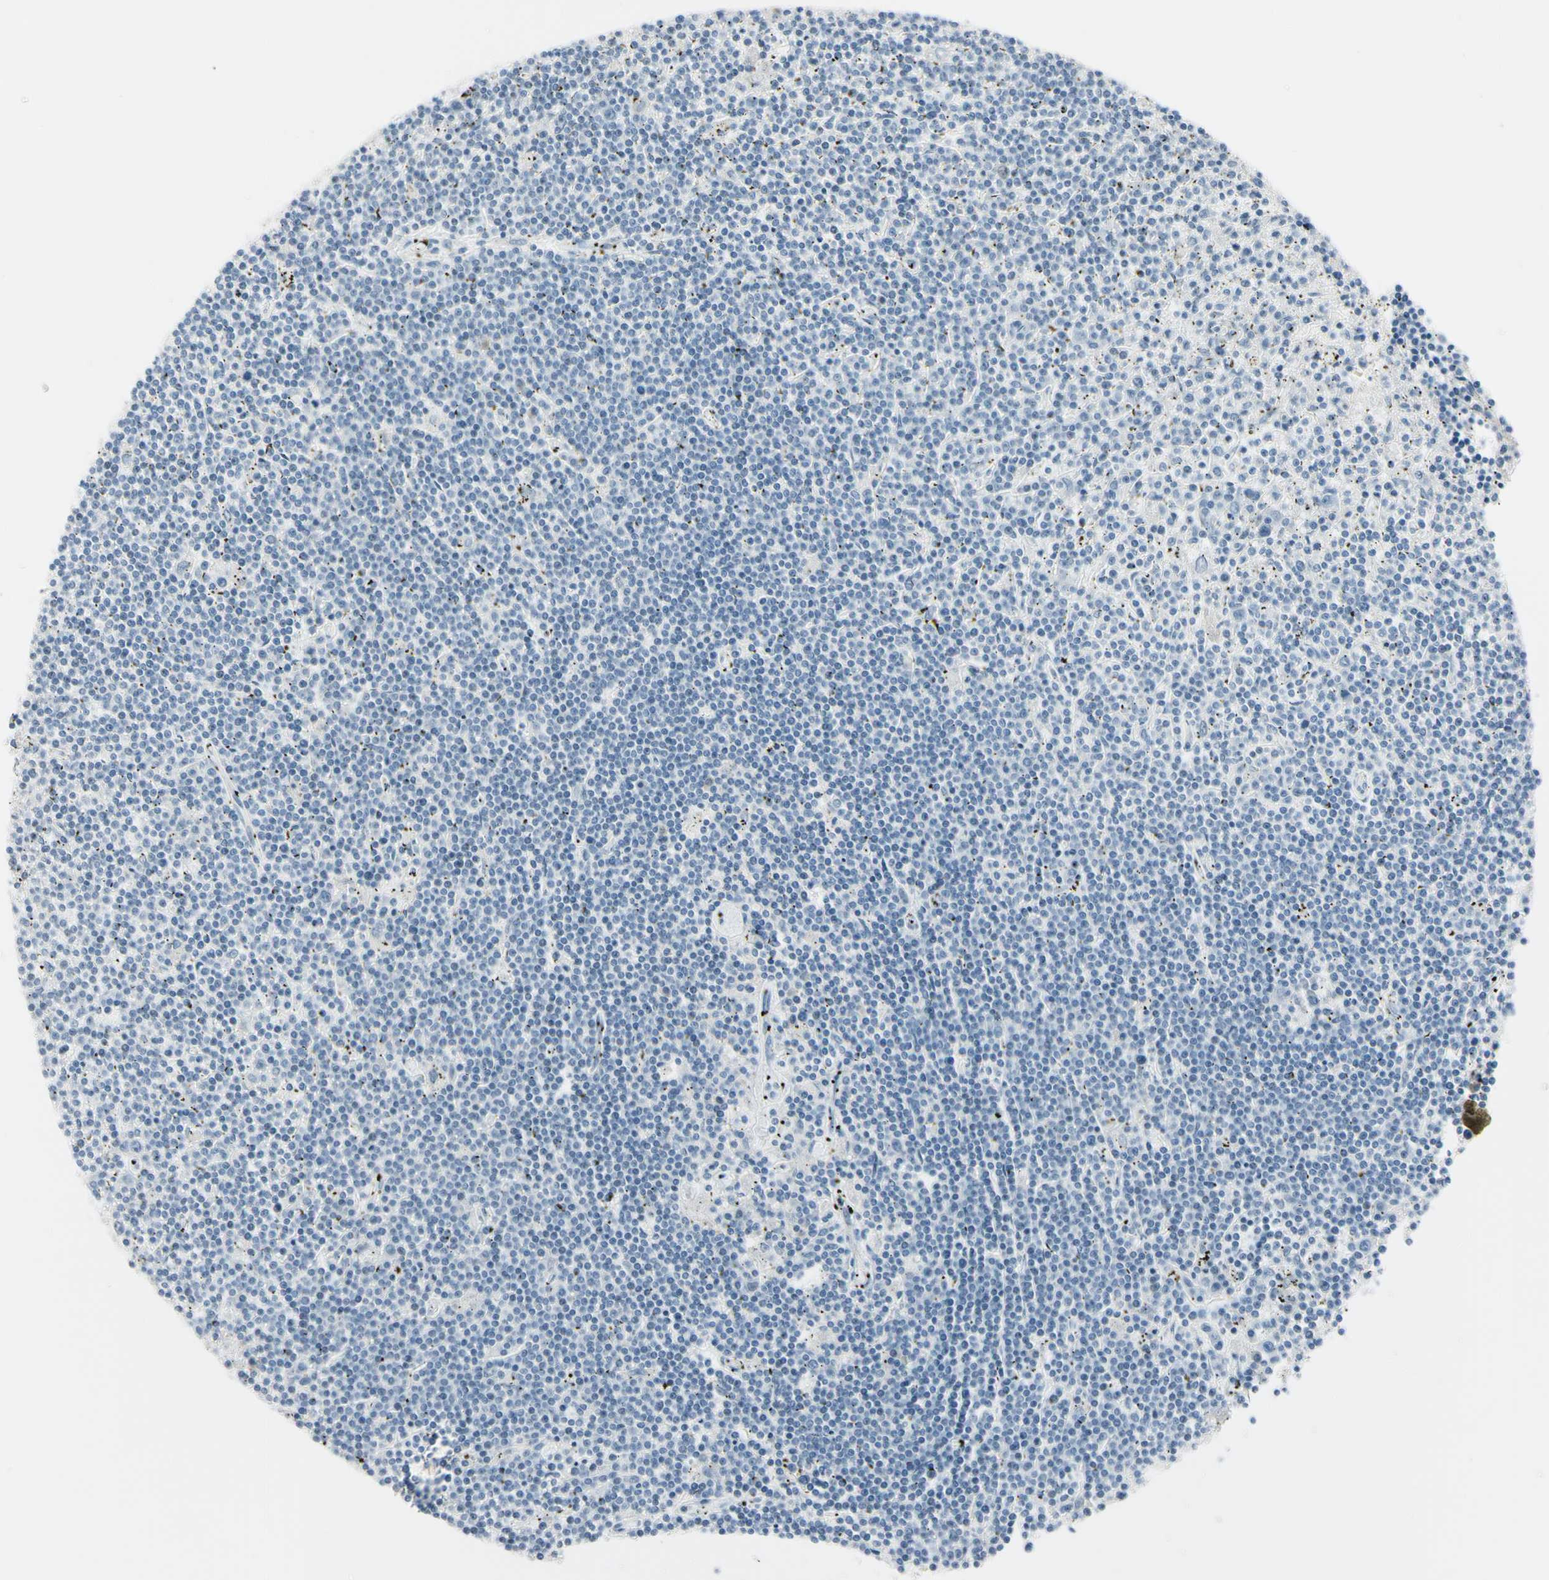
{"staining": {"intensity": "negative", "quantity": "none", "location": "none"}, "tissue": "lymphoma", "cell_type": "Tumor cells", "image_type": "cancer", "snomed": [{"axis": "morphology", "description": "Malignant lymphoma, non-Hodgkin's type, Low grade"}, {"axis": "topography", "description": "Spleen"}], "caption": "Immunohistochemistry (IHC) of human low-grade malignant lymphoma, non-Hodgkin's type displays no expression in tumor cells.", "gene": "ASB9", "patient": {"sex": "male", "age": 76}}